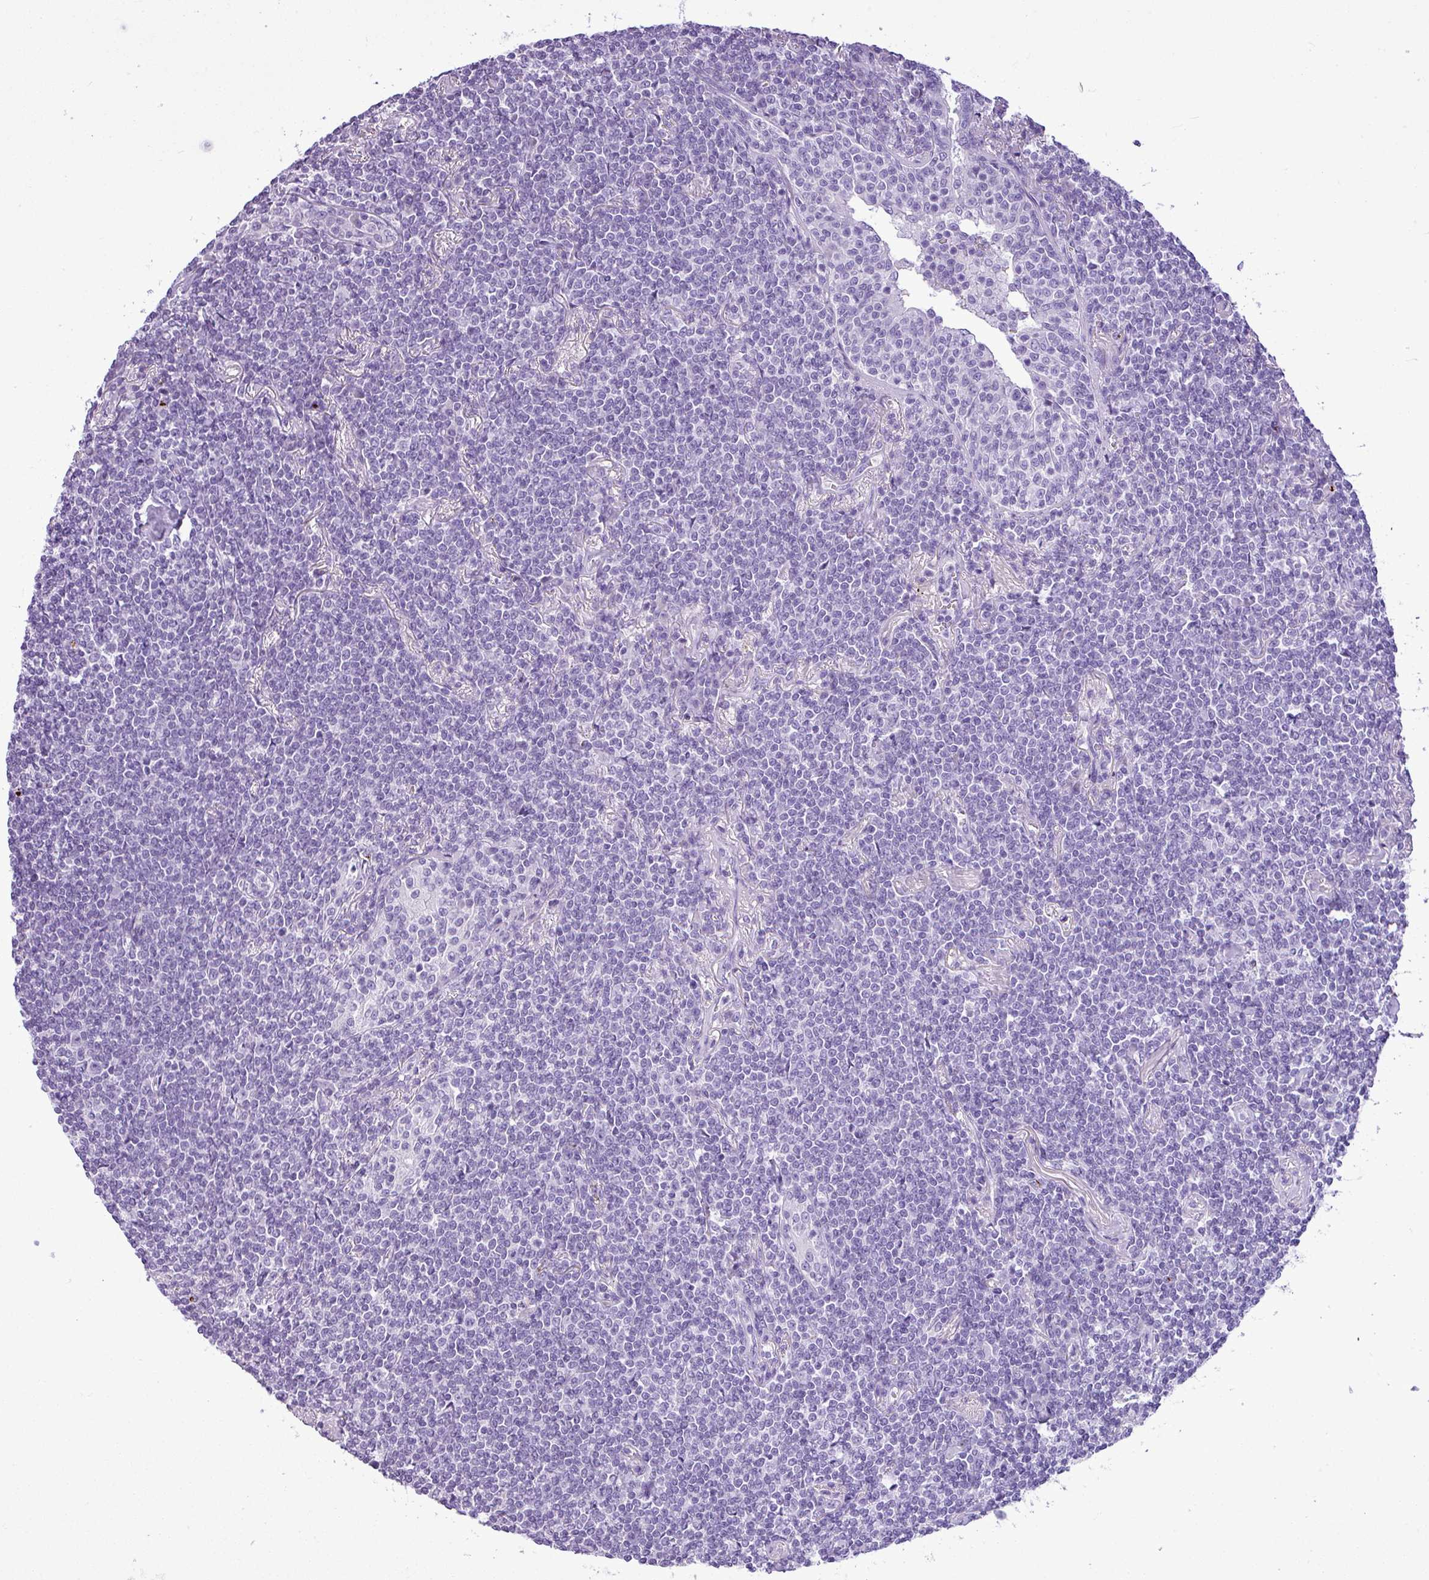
{"staining": {"intensity": "negative", "quantity": "none", "location": "none"}, "tissue": "lymphoma", "cell_type": "Tumor cells", "image_type": "cancer", "snomed": [{"axis": "morphology", "description": "Malignant lymphoma, non-Hodgkin's type, Low grade"}, {"axis": "topography", "description": "Lung"}], "caption": "A micrograph of lymphoma stained for a protein demonstrates no brown staining in tumor cells.", "gene": "IL17A", "patient": {"sex": "female", "age": 71}}